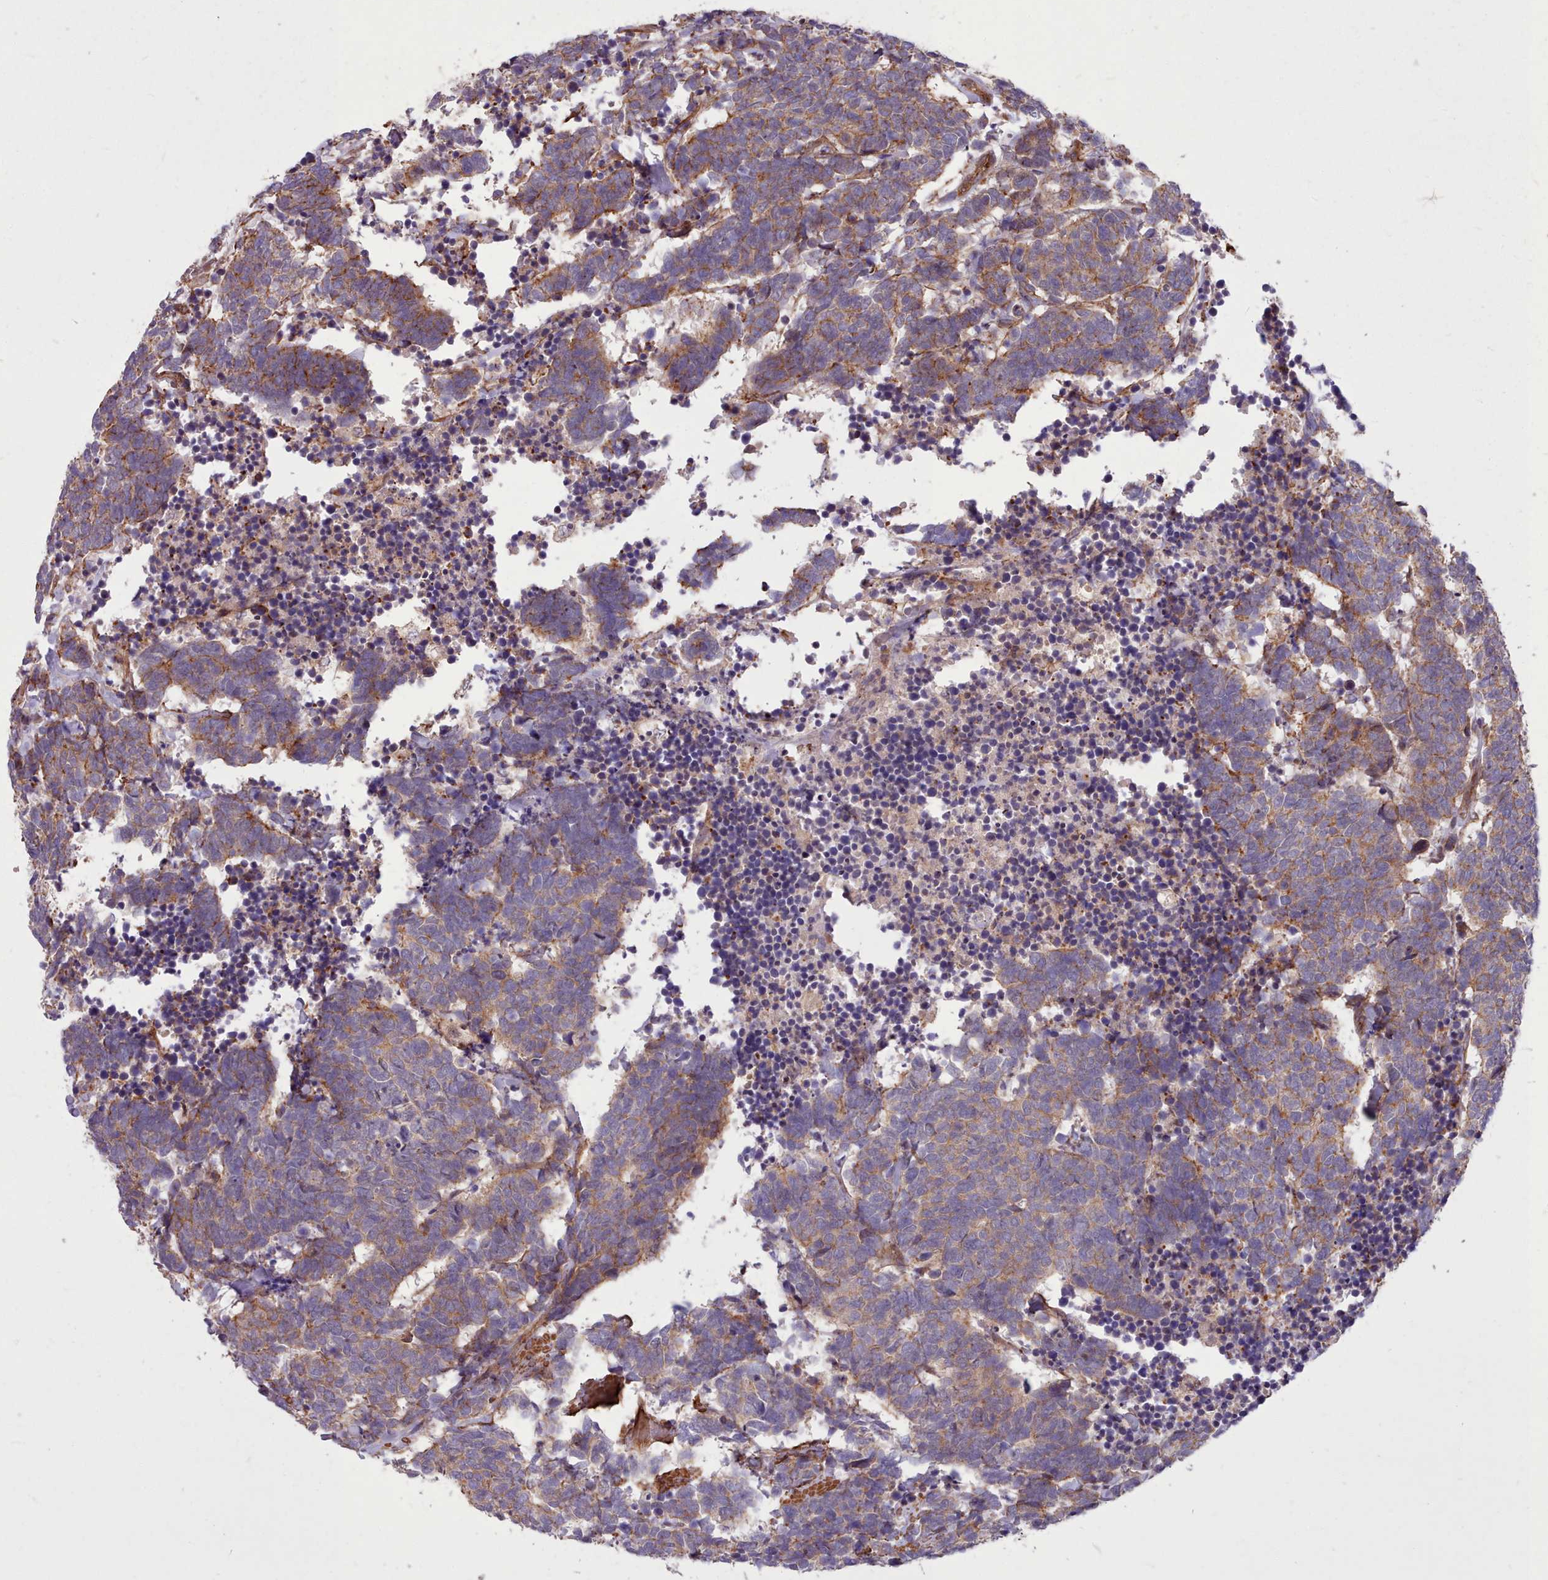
{"staining": {"intensity": "moderate", "quantity": "25%-75%", "location": "cytoplasmic/membranous"}, "tissue": "carcinoid", "cell_type": "Tumor cells", "image_type": "cancer", "snomed": [{"axis": "morphology", "description": "Carcinoma, NOS"}, {"axis": "morphology", "description": "Carcinoid, malignant, NOS"}, {"axis": "topography", "description": "Urinary bladder"}], "caption": "Protein staining of carcinoma tissue exhibits moderate cytoplasmic/membranous expression in approximately 25%-75% of tumor cells.", "gene": "STUB1", "patient": {"sex": "male", "age": 57}}